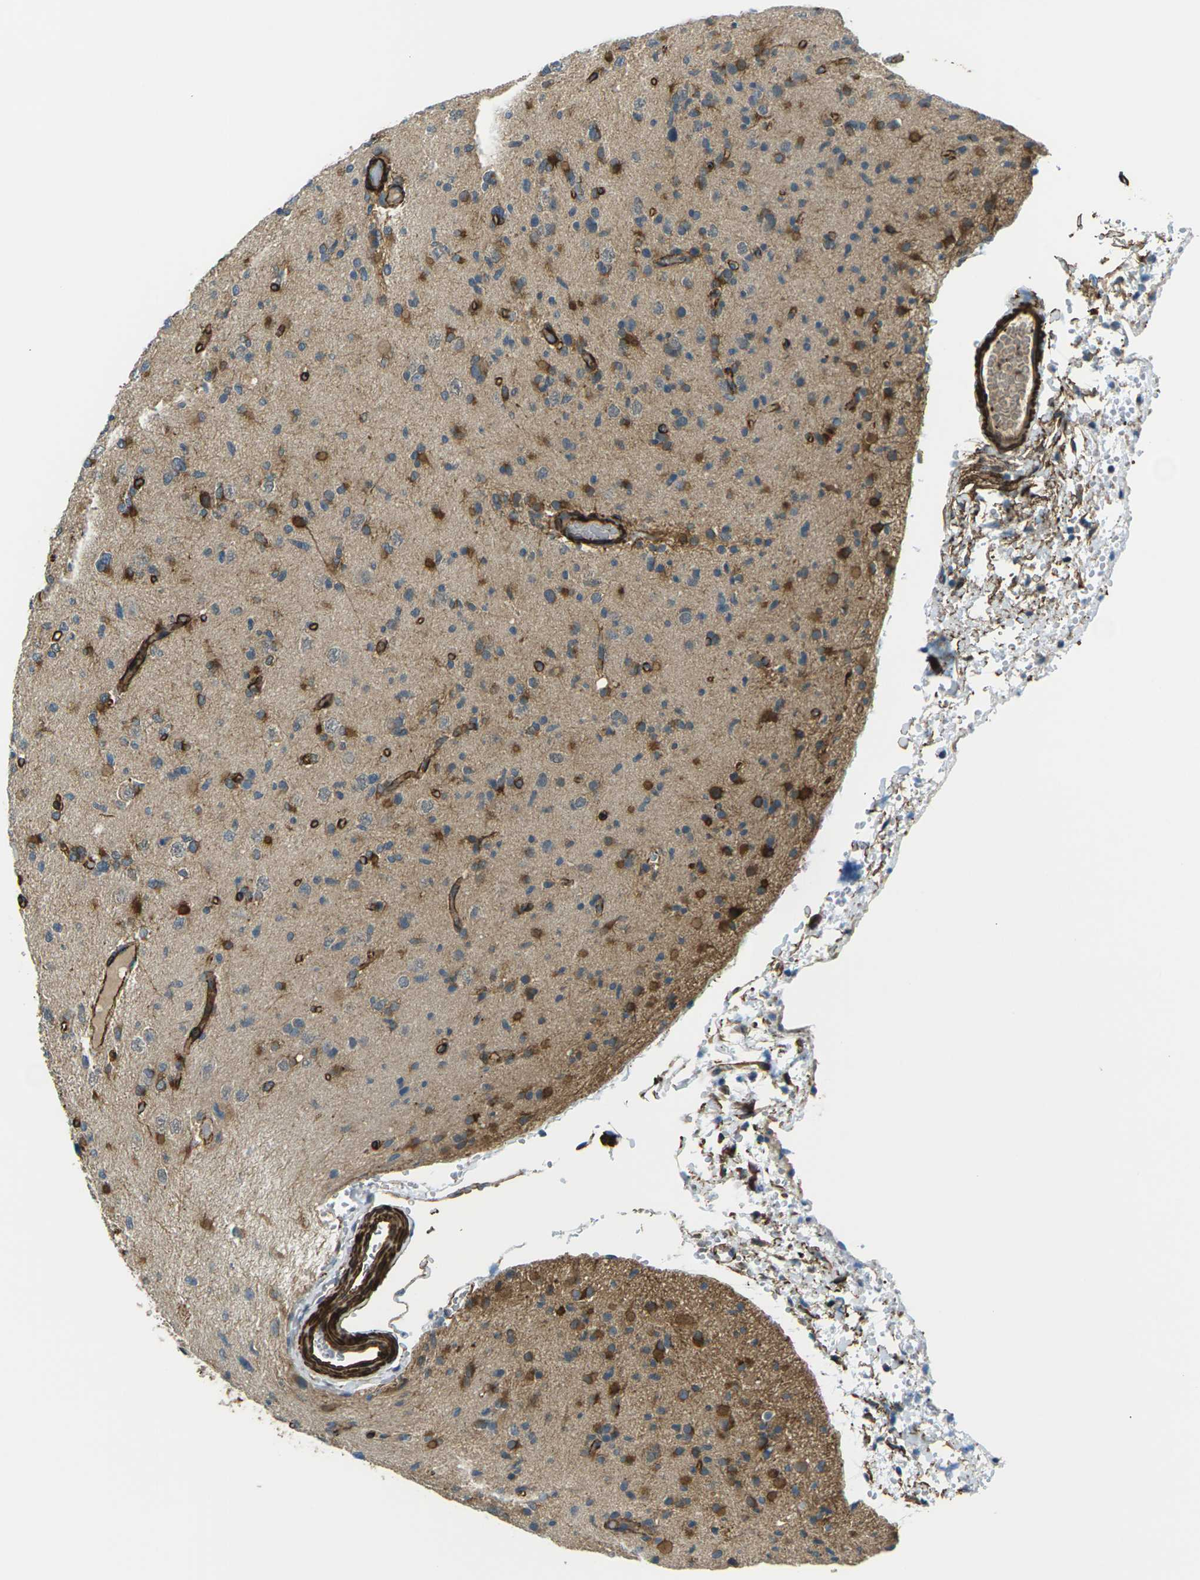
{"staining": {"intensity": "strong", "quantity": "<25%", "location": "cytoplasmic/membranous"}, "tissue": "glioma", "cell_type": "Tumor cells", "image_type": "cancer", "snomed": [{"axis": "morphology", "description": "Glioma, malignant, Low grade"}, {"axis": "topography", "description": "Brain"}], "caption": "Immunohistochemistry (DAB (3,3'-diaminobenzidine)) staining of low-grade glioma (malignant) shows strong cytoplasmic/membranous protein expression in about <25% of tumor cells.", "gene": "GRAMD1C", "patient": {"sex": "female", "age": 22}}